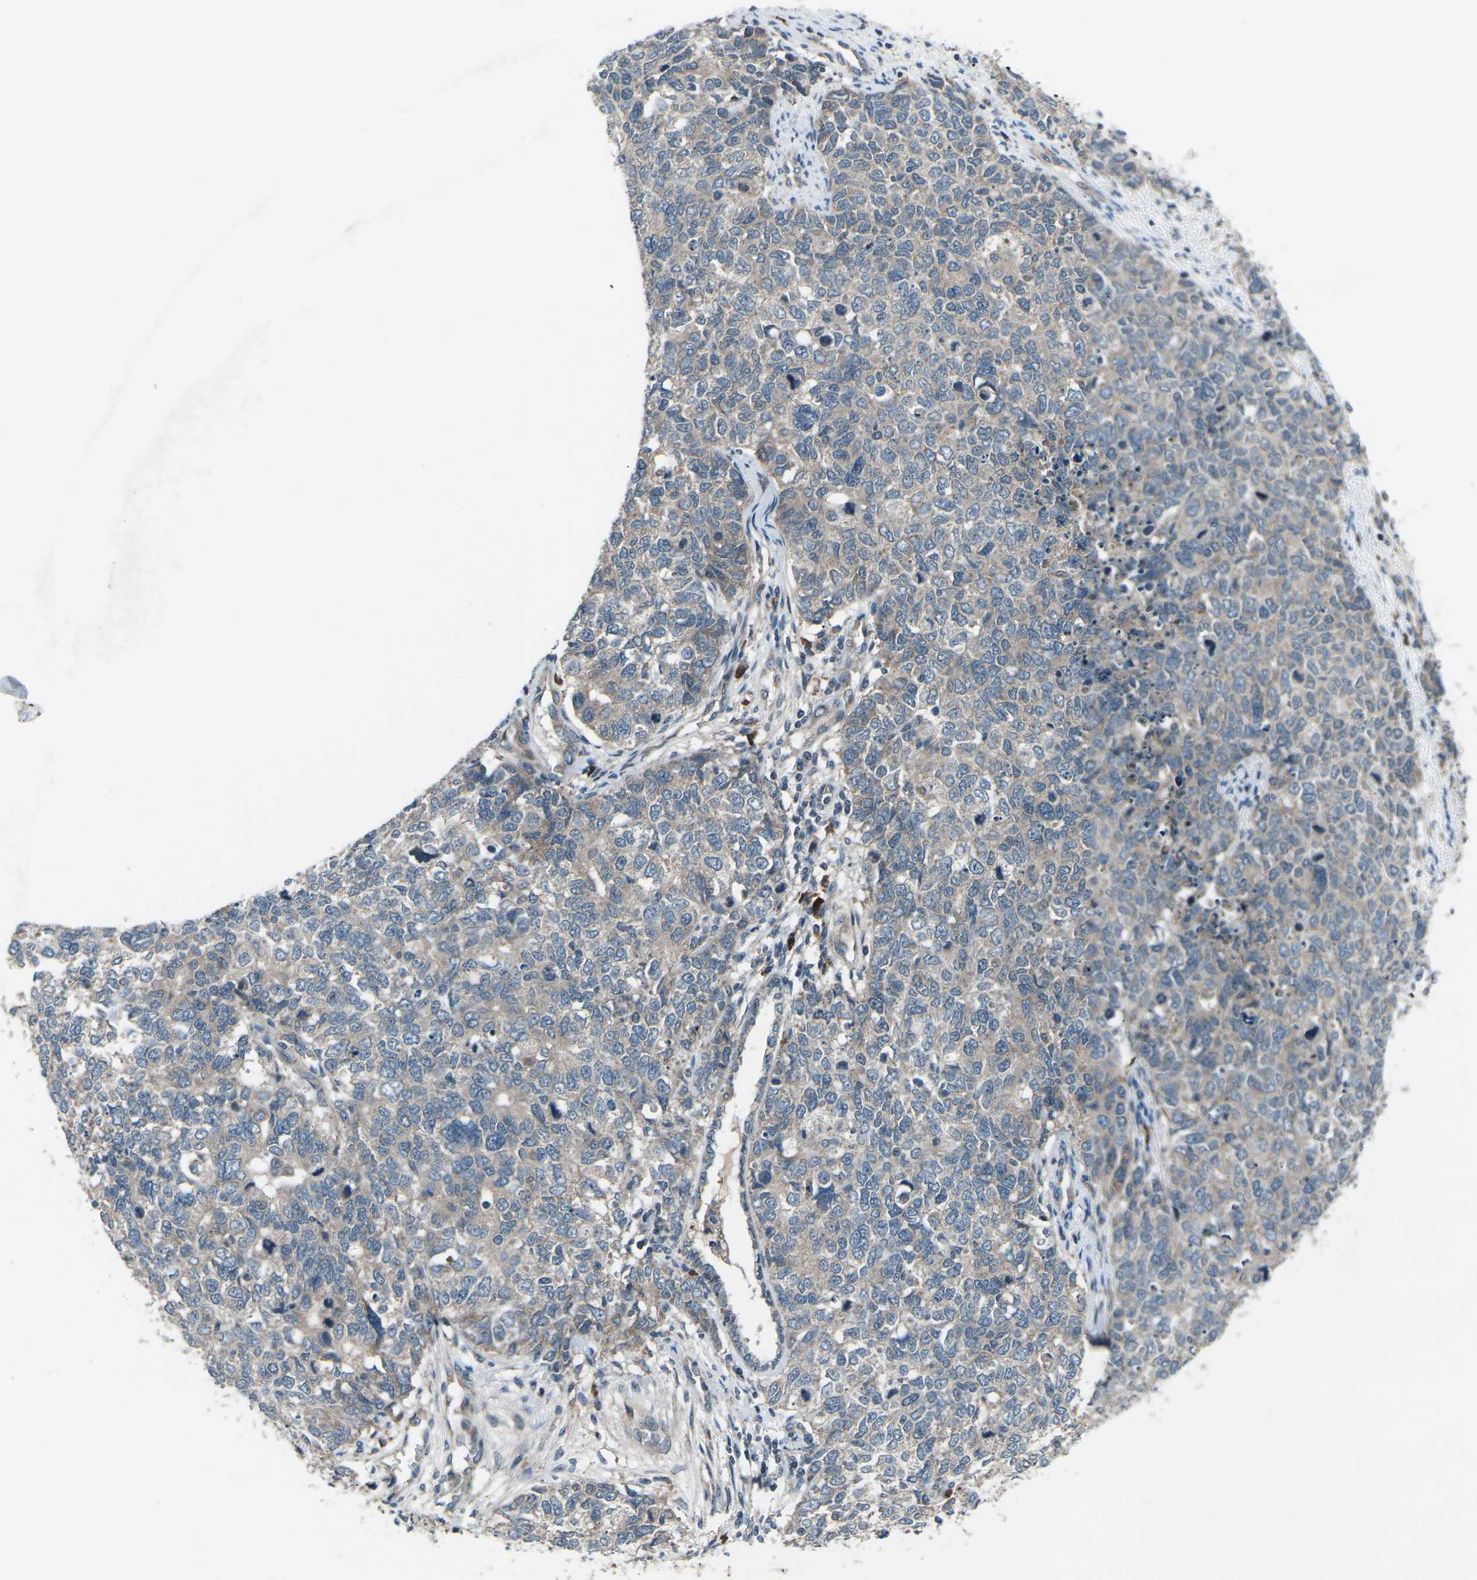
{"staining": {"intensity": "weak", "quantity": "25%-75%", "location": "cytoplasmic/membranous"}, "tissue": "cervical cancer", "cell_type": "Tumor cells", "image_type": "cancer", "snomed": [{"axis": "morphology", "description": "Squamous cell carcinoma, NOS"}, {"axis": "topography", "description": "Cervix"}], "caption": "Immunohistochemical staining of squamous cell carcinoma (cervical) shows low levels of weak cytoplasmic/membranous protein positivity in about 25%-75% of tumor cells.", "gene": "CDK16", "patient": {"sex": "female", "age": 63}}